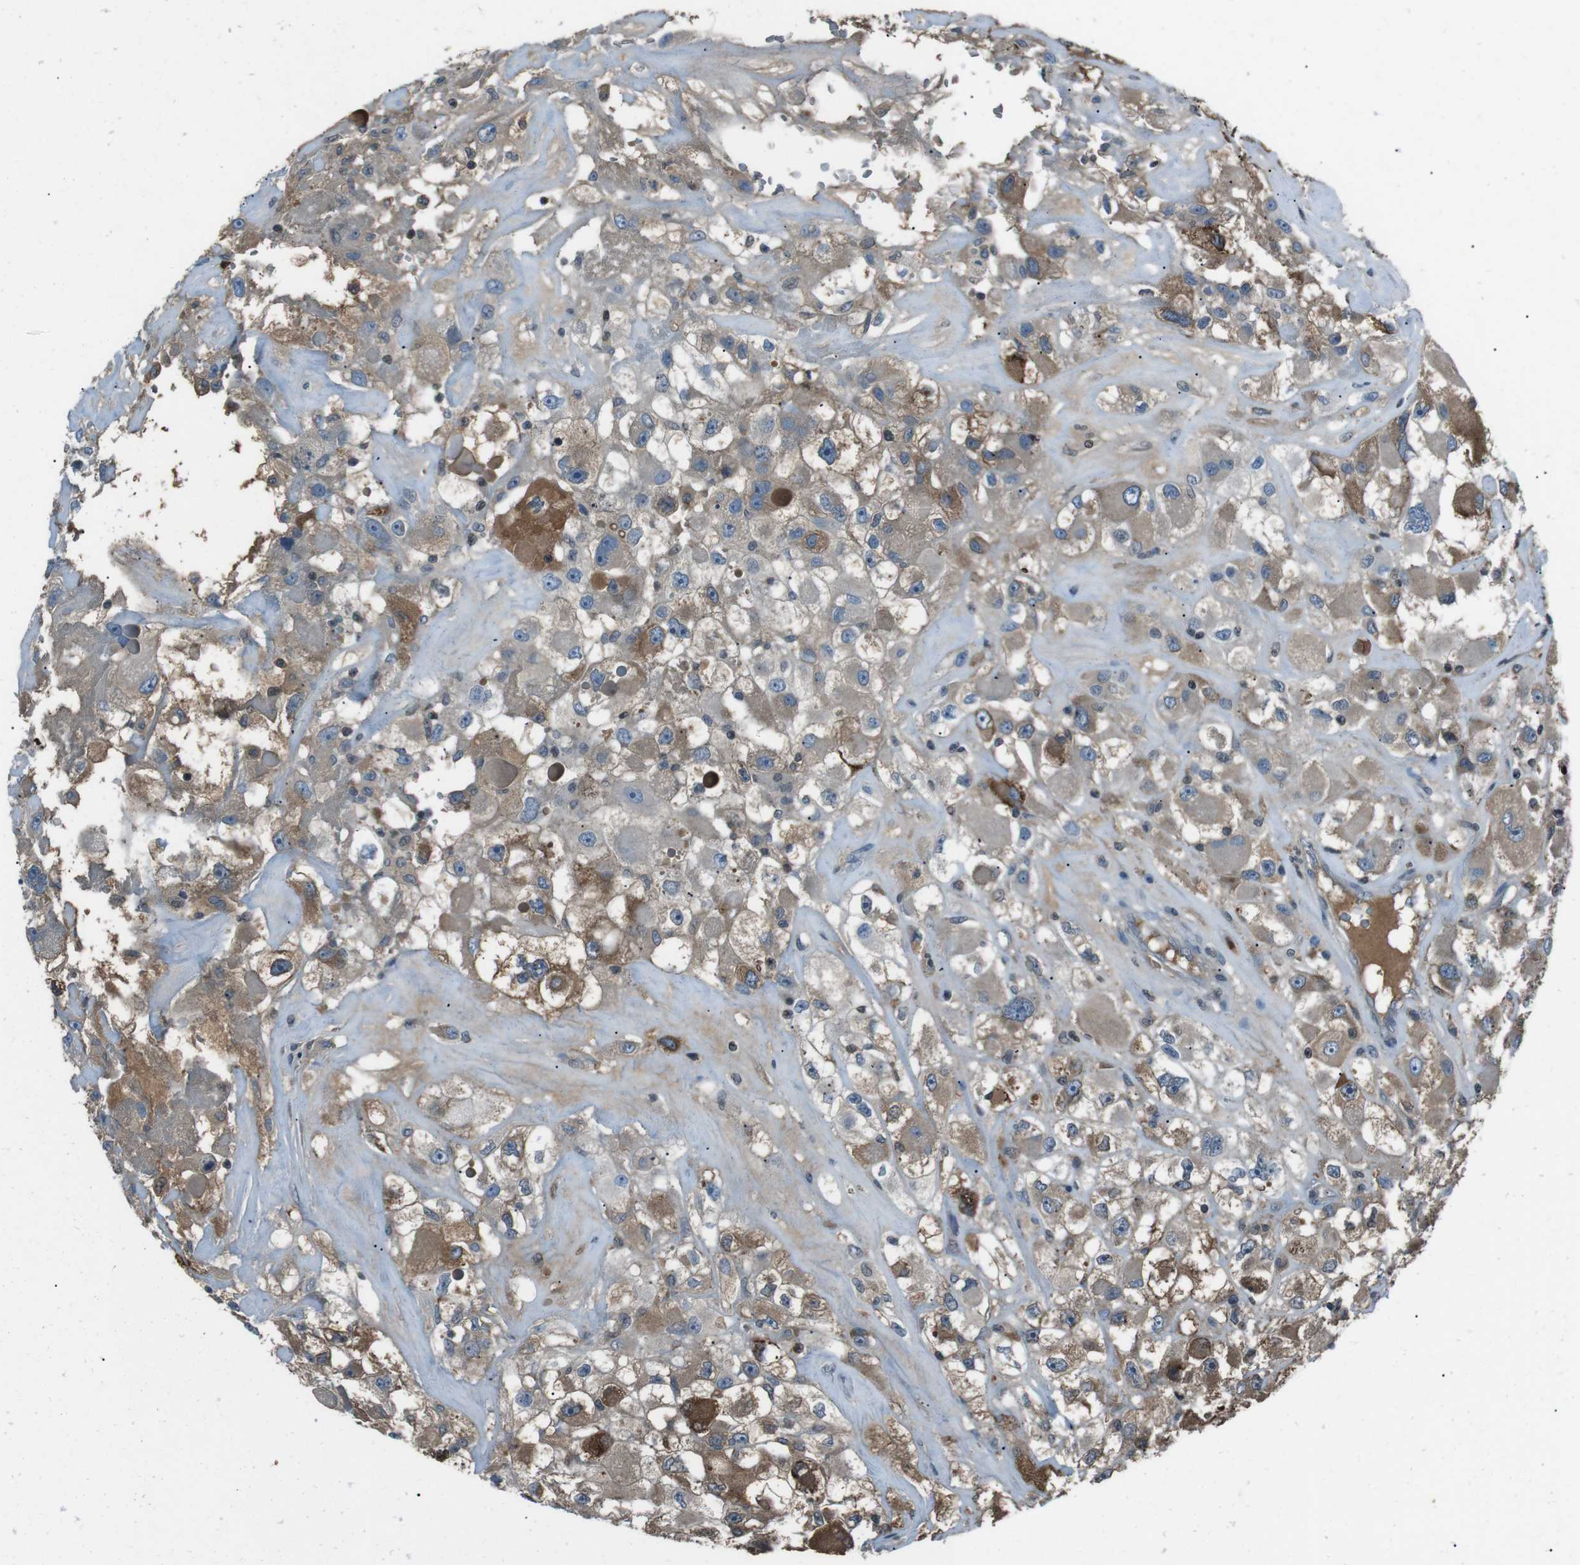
{"staining": {"intensity": "moderate", "quantity": ">75%", "location": "cytoplasmic/membranous"}, "tissue": "renal cancer", "cell_type": "Tumor cells", "image_type": "cancer", "snomed": [{"axis": "morphology", "description": "Adenocarcinoma, NOS"}, {"axis": "topography", "description": "Kidney"}], "caption": "Immunohistochemistry (IHC) micrograph of neoplastic tissue: renal cancer (adenocarcinoma) stained using IHC reveals medium levels of moderate protein expression localized specifically in the cytoplasmic/membranous of tumor cells, appearing as a cytoplasmic/membranous brown color.", "gene": "UGT1A6", "patient": {"sex": "female", "age": 52}}